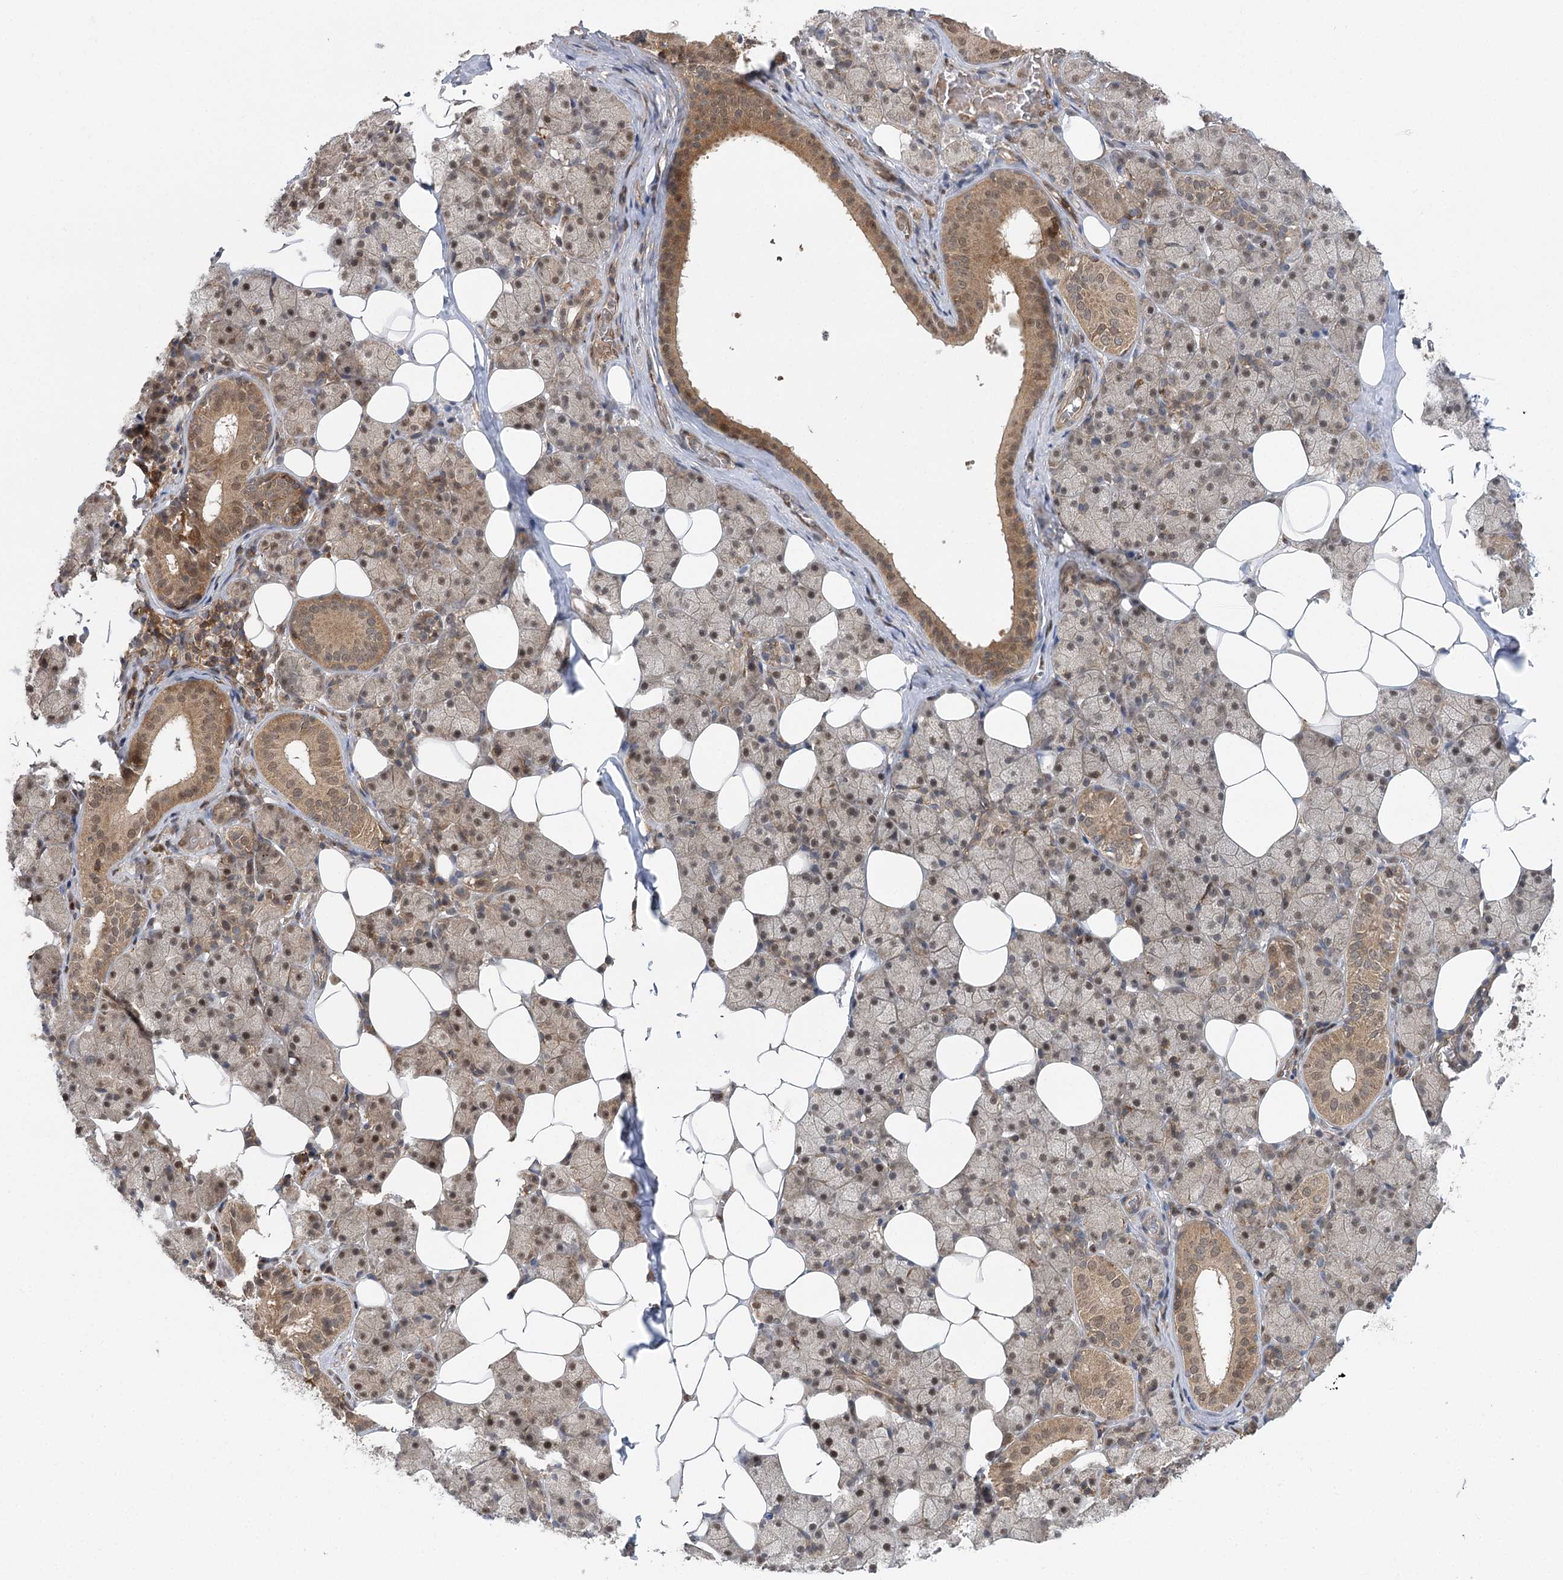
{"staining": {"intensity": "moderate", "quantity": "25%-75%", "location": "cytoplasmic/membranous,nuclear"}, "tissue": "salivary gland", "cell_type": "Glandular cells", "image_type": "normal", "snomed": [{"axis": "morphology", "description": "Normal tissue, NOS"}, {"axis": "topography", "description": "Salivary gland"}], "caption": "Salivary gland stained with a brown dye exhibits moderate cytoplasmic/membranous,nuclear positive positivity in approximately 25%-75% of glandular cells.", "gene": "C12orf4", "patient": {"sex": "female", "age": 33}}